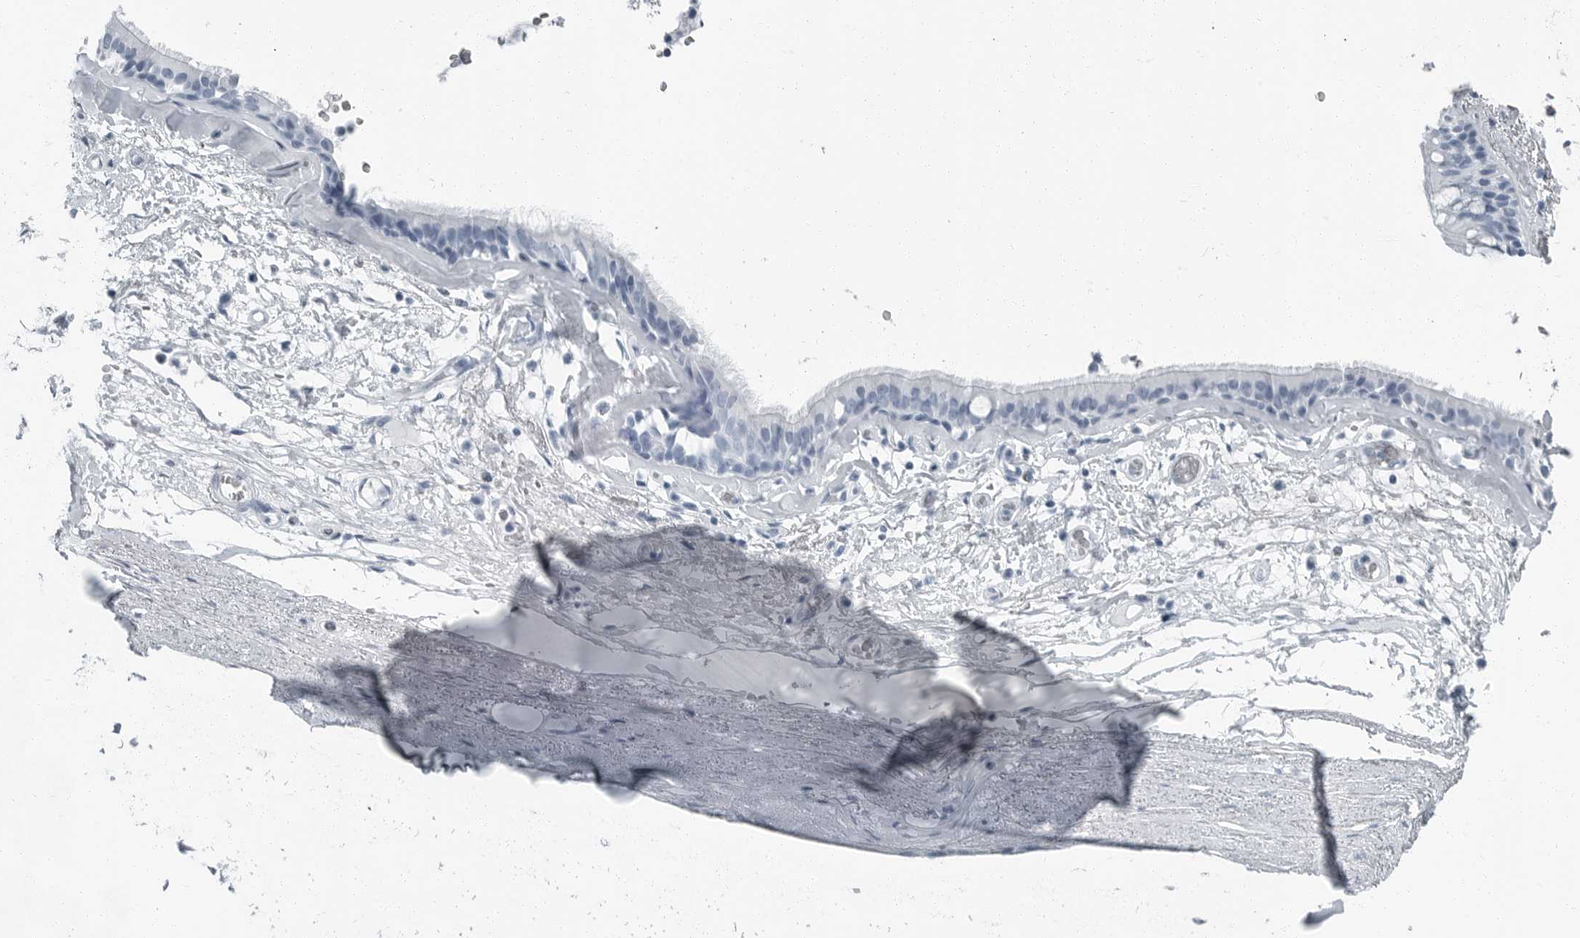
{"staining": {"intensity": "negative", "quantity": "none", "location": "none"}, "tissue": "adipose tissue", "cell_type": "Adipocytes", "image_type": "normal", "snomed": [{"axis": "morphology", "description": "Normal tissue, NOS"}, {"axis": "topography", "description": "Cartilage tissue"}], "caption": "This is an immunohistochemistry micrograph of normal adipose tissue. There is no expression in adipocytes.", "gene": "FABP6", "patient": {"sex": "female", "age": 63}}